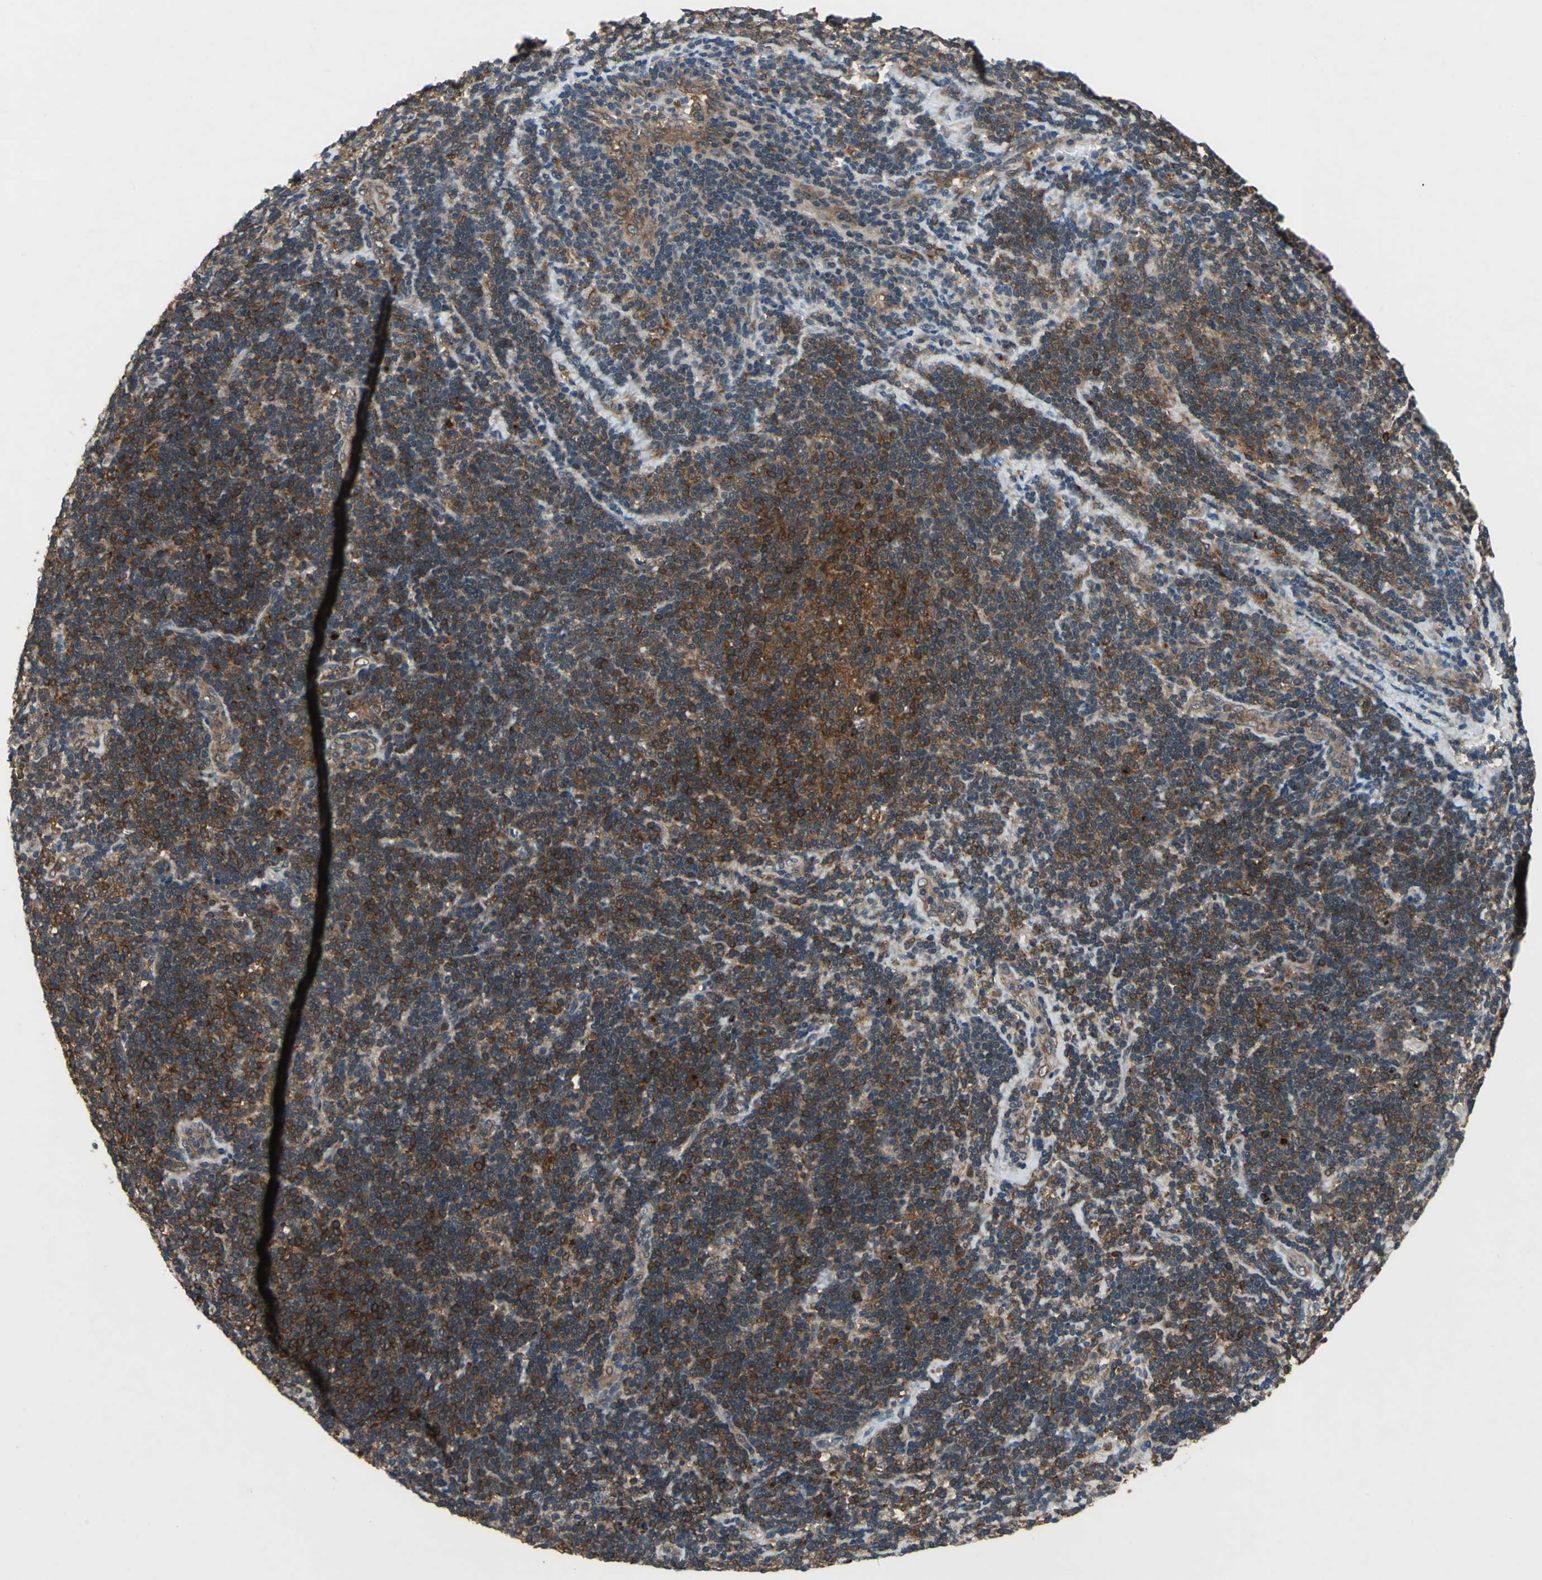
{"staining": {"intensity": "strong", "quantity": ">75%", "location": "cytoplasmic/membranous"}, "tissue": "lymphoma", "cell_type": "Tumor cells", "image_type": "cancer", "snomed": [{"axis": "morphology", "description": "Malignant lymphoma, non-Hodgkin's type, Low grade"}, {"axis": "topography", "description": "Lymph node"}], "caption": "DAB (3,3'-diaminobenzidine) immunohistochemical staining of human lymphoma shows strong cytoplasmic/membranous protein positivity in approximately >75% of tumor cells. The protein is stained brown, and the nuclei are stained in blue (DAB (3,3'-diaminobenzidine) IHC with brightfield microscopy, high magnification).", "gene": "NFKBIE", "patient": {"sex": "male", "age": 70}}